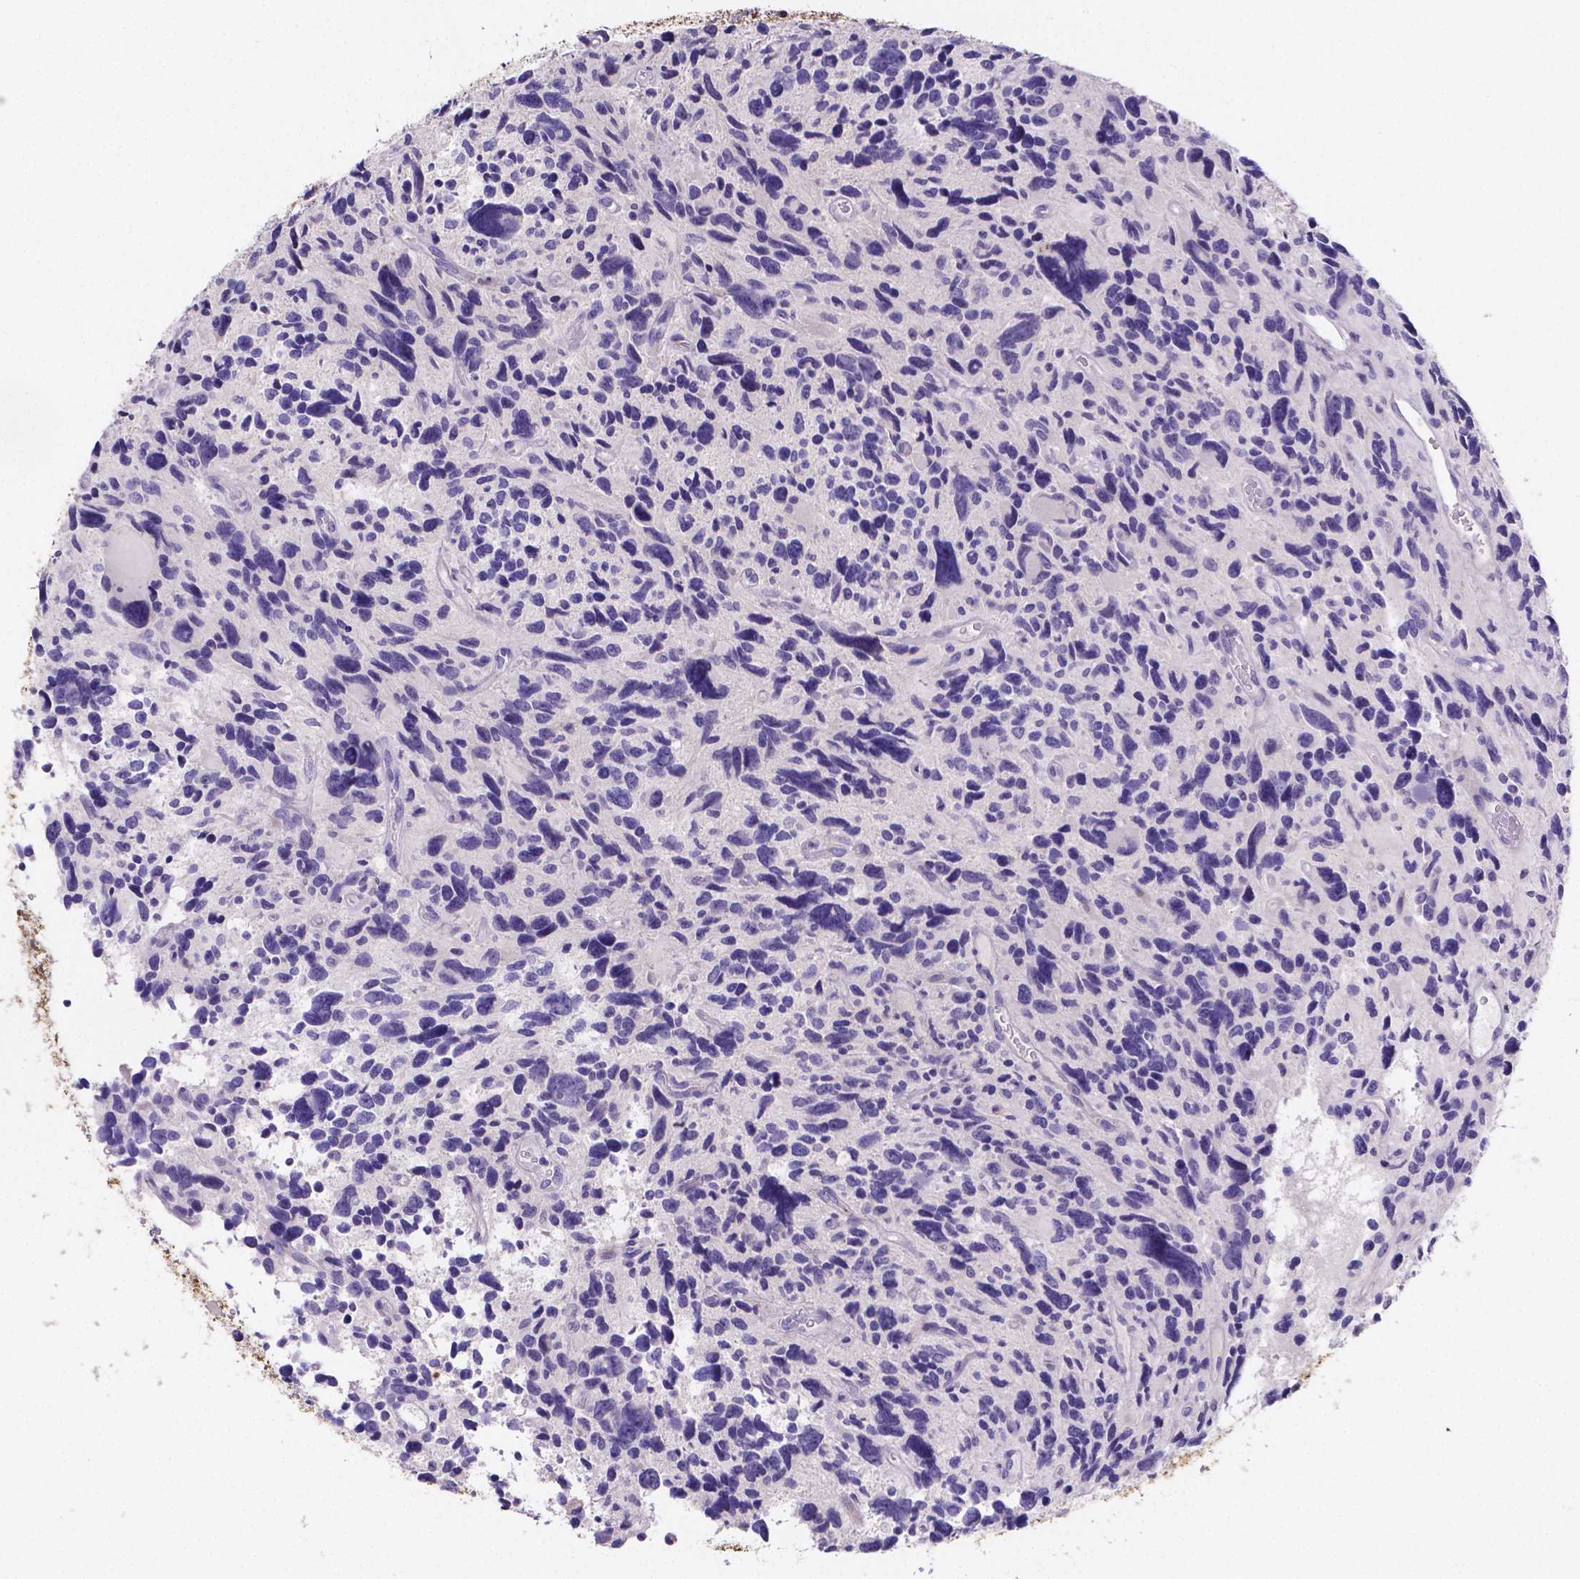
{"staining": {"intensity": "negative", "quantity": "none", "location": "none"}, "tissue": "glioma", "cell_type": "Tumor cells", "image_type": "cancer", "snomed": [{"axis": "morphology", "description": "Glioma, malignant, High grade"}, {"axis": "topography", "description": "Brain"}], "caption": "The immunohistochemistry photomicrograph has no significant staining in tumor cells of malignant high-grade glioma tissue.", "gene": "NRGN", "patient": {"sex": "male", "age": 46}}